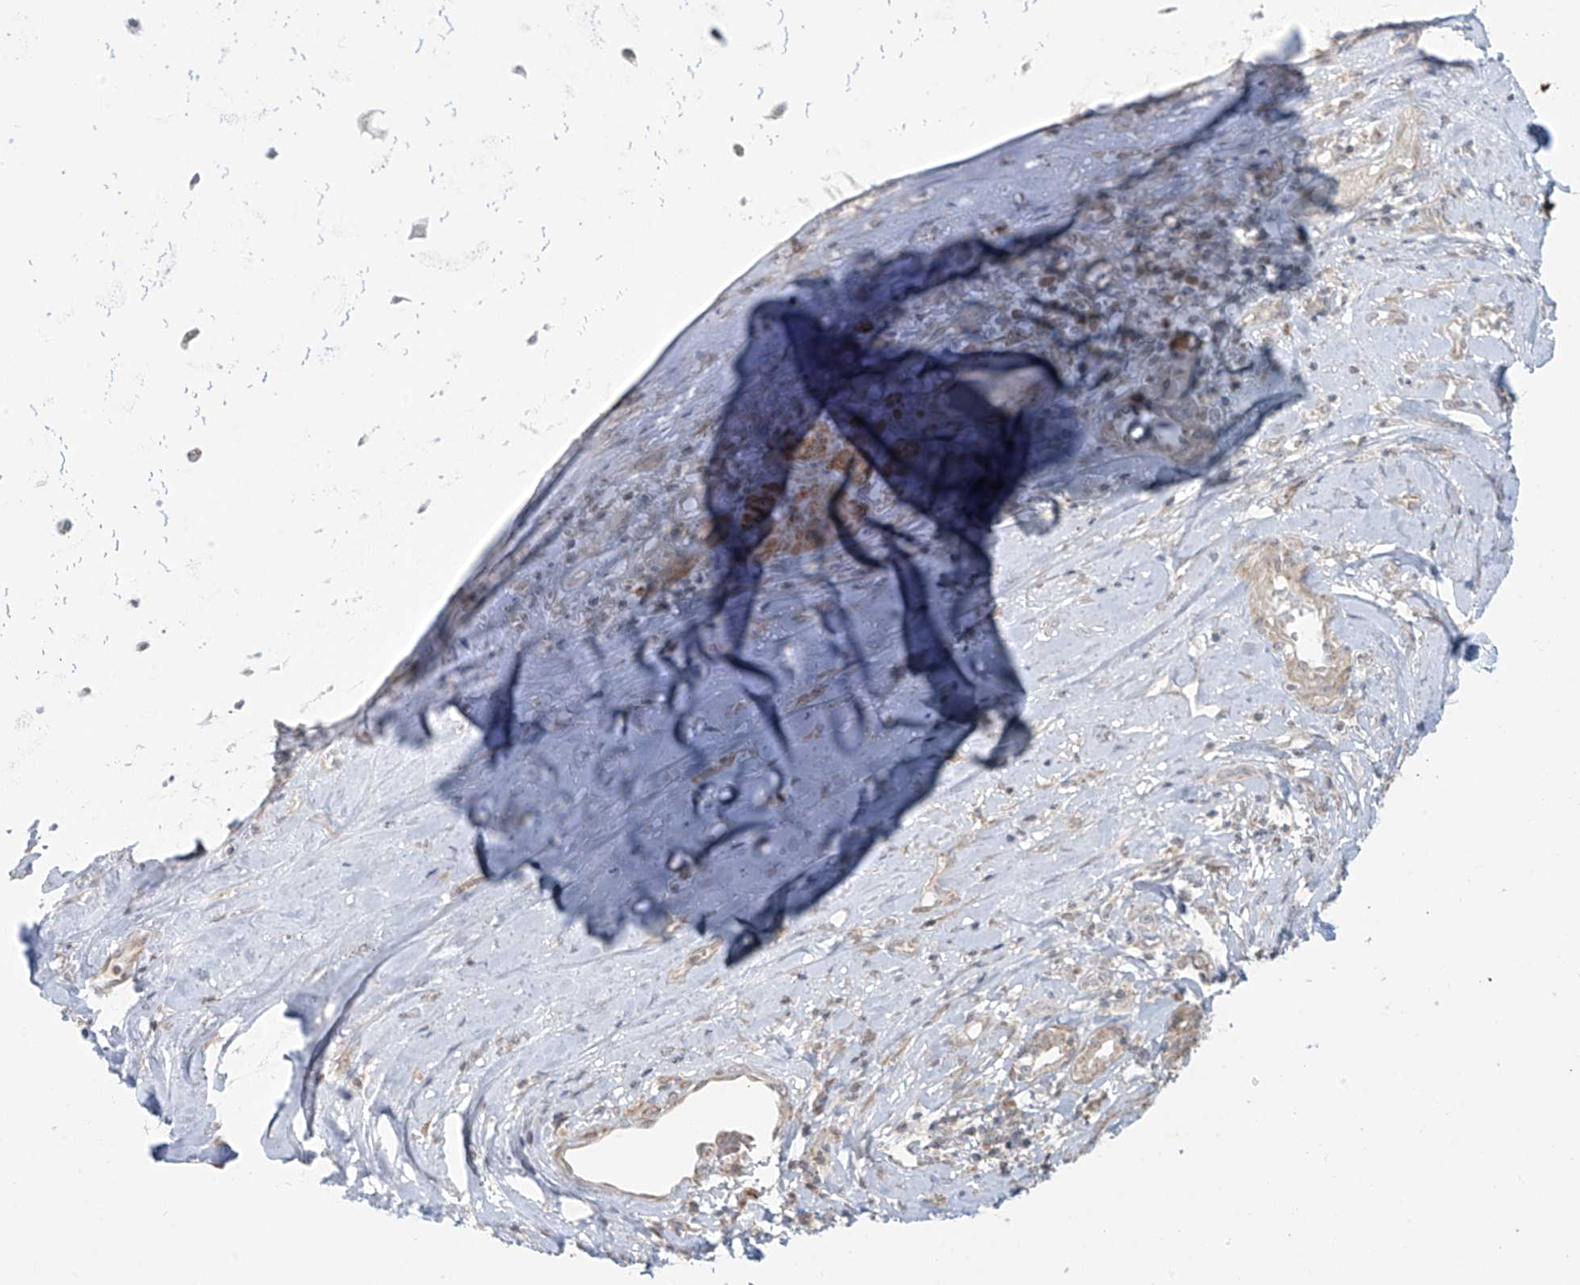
{"staining": {"intensity": "weak", "quantity": "25%-75%", "location": "cytoplasmic/membranous"}, "tissue": "adipose tissue", "cell_type": "Adipocytes", "image_type": "normal", "snomed": [{"axis": "morphology", "description": "Normal tissue, NOS"}, {"axis": "morphology", "description": "Basal cell carcinoma"}, {"axis": "topography", "description": "Cartilage tissue"}, {"axis": "topography", "description": "Nasopharynx"}, {"axis": "topography", "description": "Oral tissue"}], "caption": "Unremarkable adipose tissue demonstrates weak cytoplasmic/membranous positivity in approximately 25%-75% of adipocytes.", "gene": "HDDC2", "patient": {"sex": "female", "age": 77}}